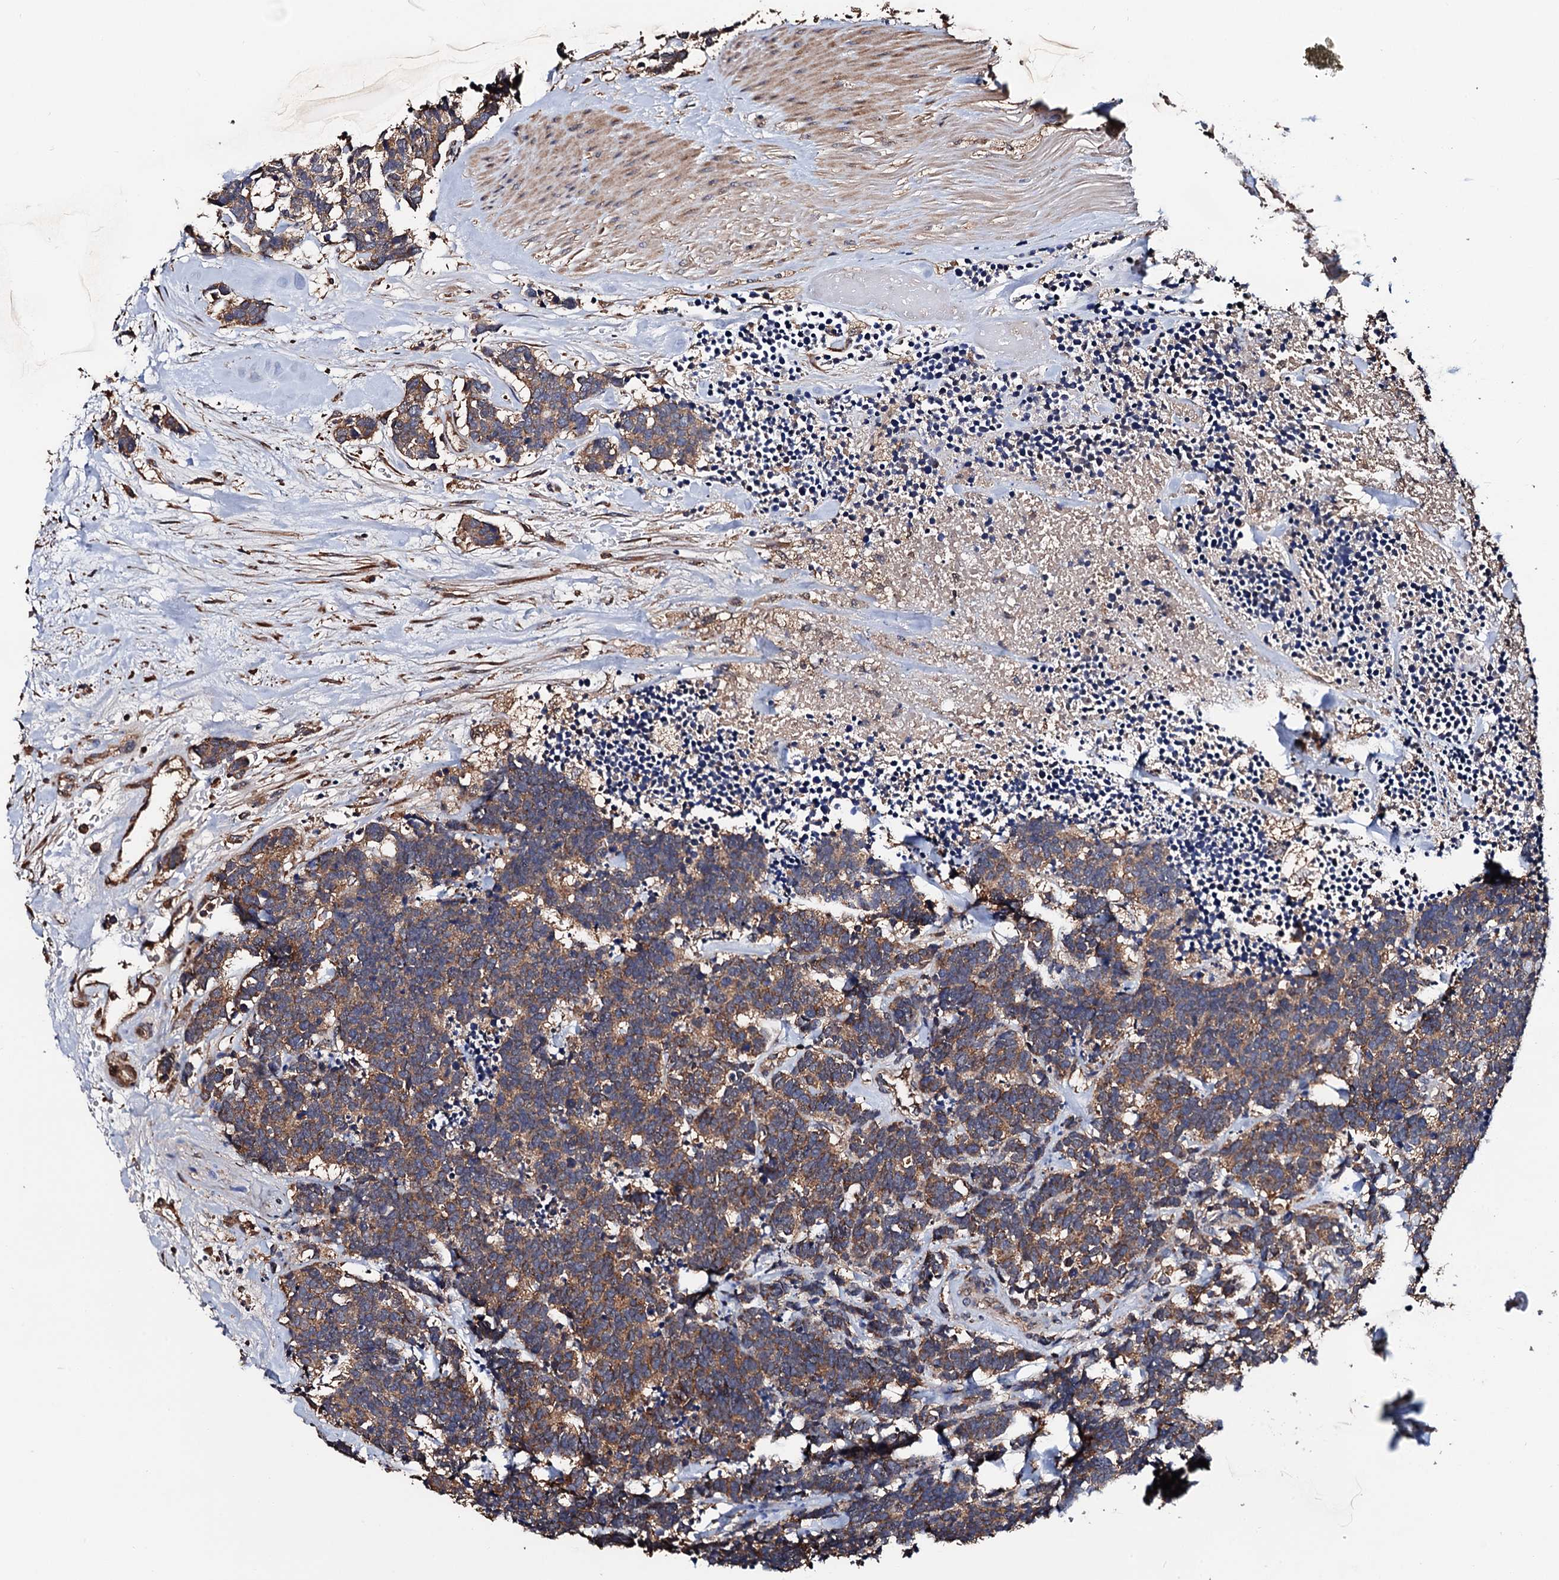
{"staining": {"intensity": "moderate", "quantity": ">75%", "location": "cytoplasmic/membranous"}, "tissue": "carcinoid", "cell_type": "Tumor cells", "image_type": "cancer", "snomed": [{"axis": "morphology", "description": "Carcinoma, NOS"}, {"axis": "morphology", "description": "Carcinoid, malignant, NOS"}, {"axis": "topography", "description": "Urinary bladder"}], "caption": "Carcinoma was stained to show a protein in brown. There is medium levels of moderate cytoplasmic/membranous positivity in approximately >75% of tumor cells.", "gene": "RGS11", "patient": {"sex": "male", "age": 57}}